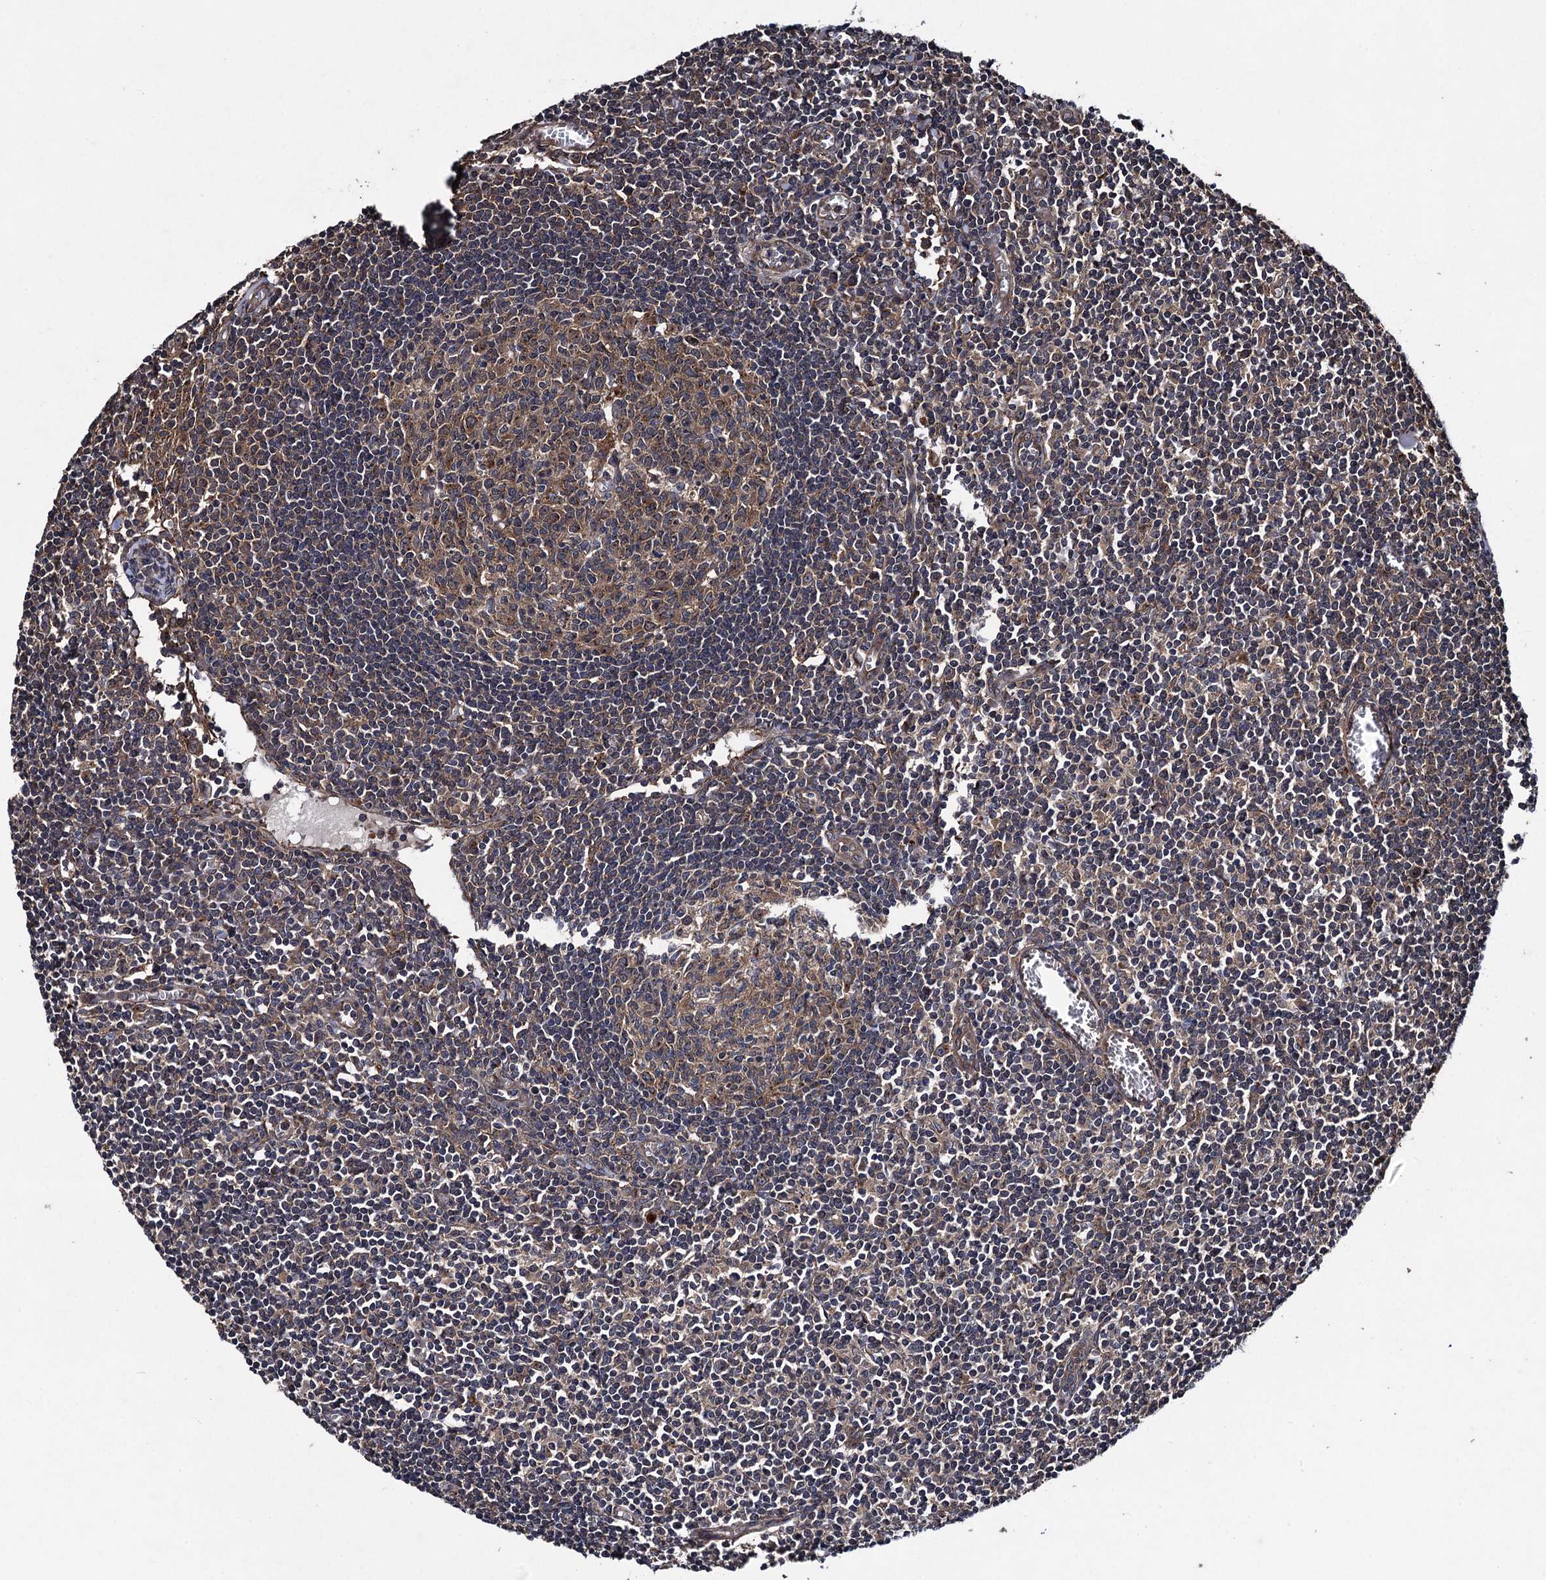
{"staining": {"intensity": "moderate", "quantity": ">75%", "location": "cytoplasmic/membranous"}, "tissue": "lymph node", "cell_type": "Germinal center cells", "image_type": "normal", "snomed": [{"axis": "morphology", "description": "Normal tissue, NOS"}, {"axis": "topography", "description": "Lymph node"}], "caption": "Protein analysis of unremarkable lymph node displays moderate cytoplasmic/membranous expression in about >75% of germinal center cells. (DAB IHC with brightfield microscopy, high magnification).", "gene": "HAUS1", "patient": {"sex": "female", "age": 55}}